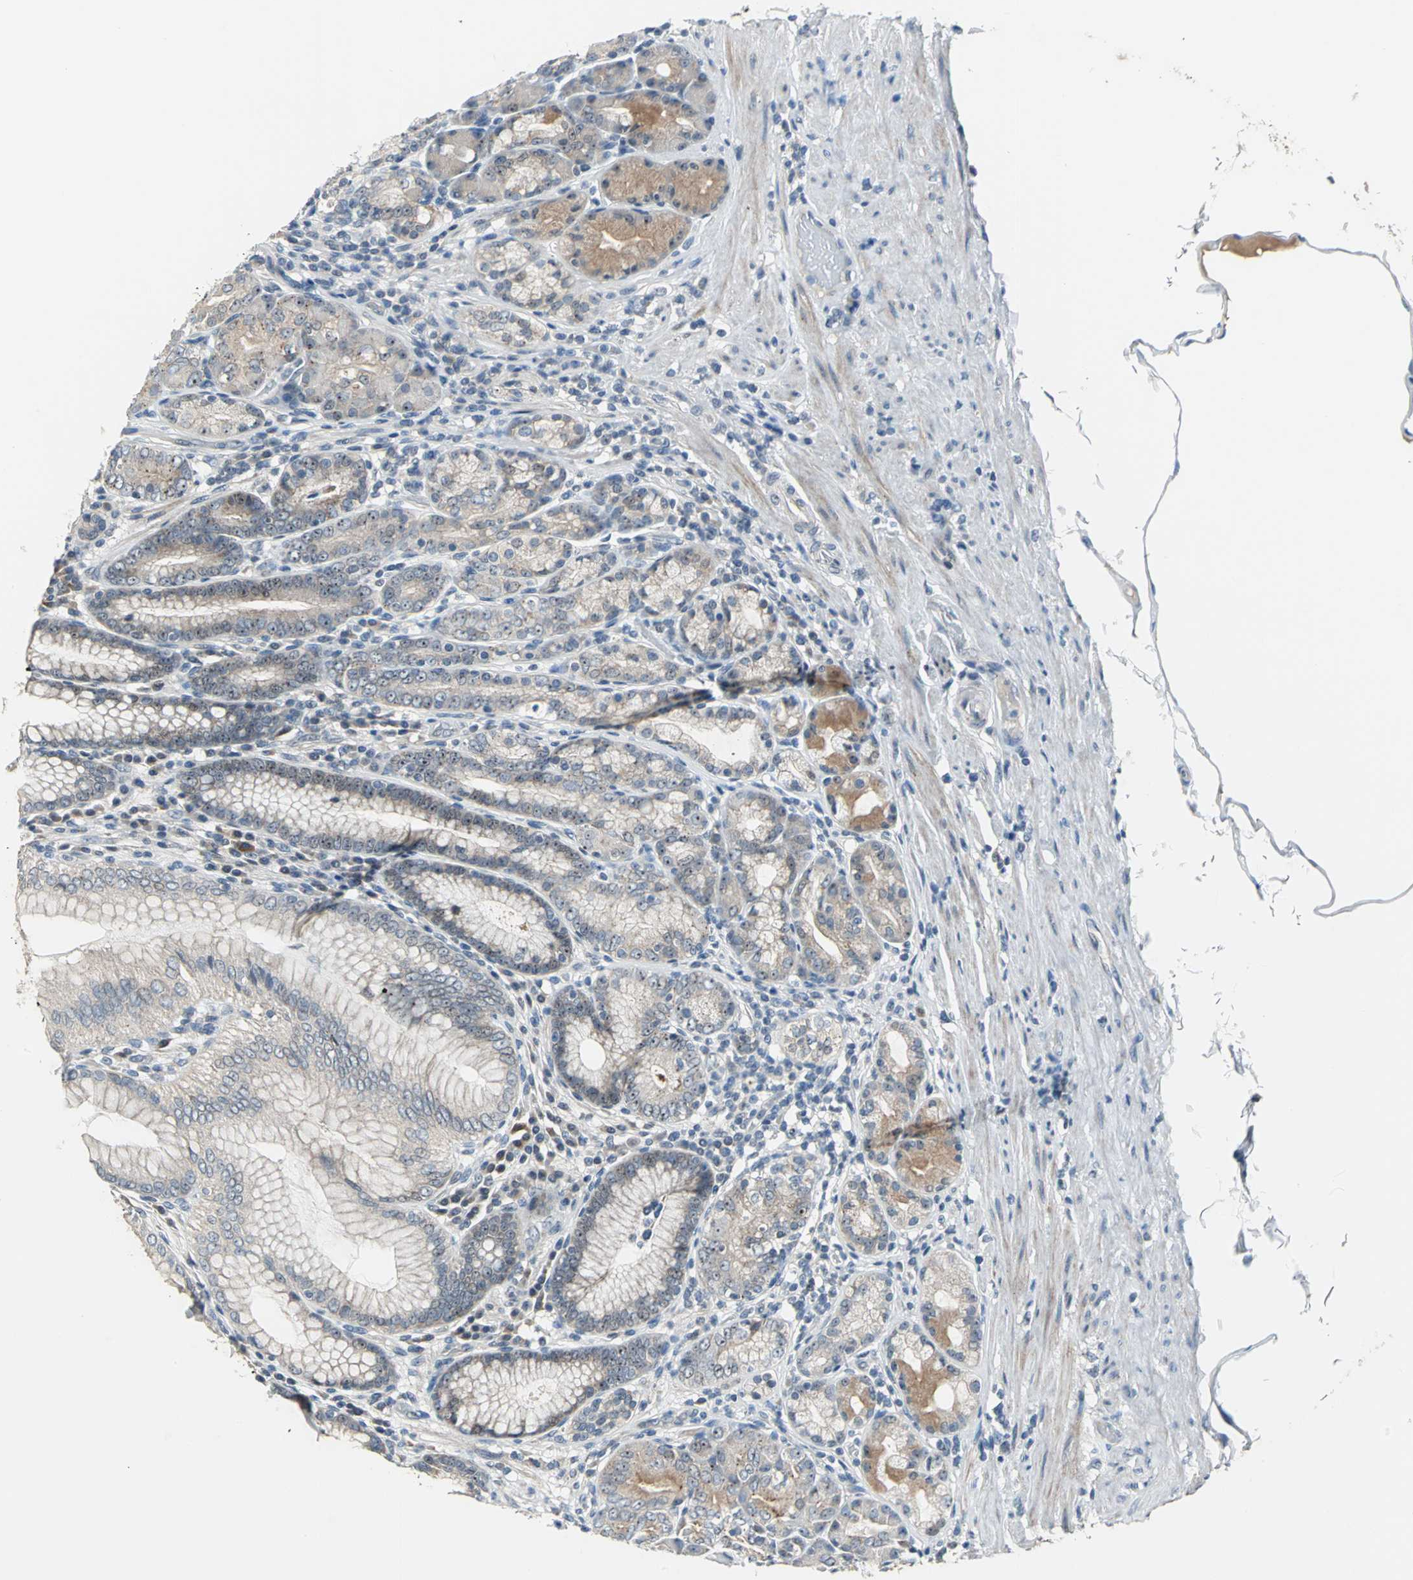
{"staining": {"intensity": "strong", "quantity": ">75%", "location": "nuclear"}, "tissue": "stomach", "cell_type": "Glandular cells", "image_type": "normal", "snomed": [{"axis": "morphology", "description": "Normal tissue, NOS"}, {"axis": "topography", "description": "Stomach, lower"}], "caption": "A high amount of strong nuclear expression is appreciated in approximately >75% of glandular cells in normal stomach.", "gene": "MYBBP1A", "patient": {"sex": "female", "age": 76}}